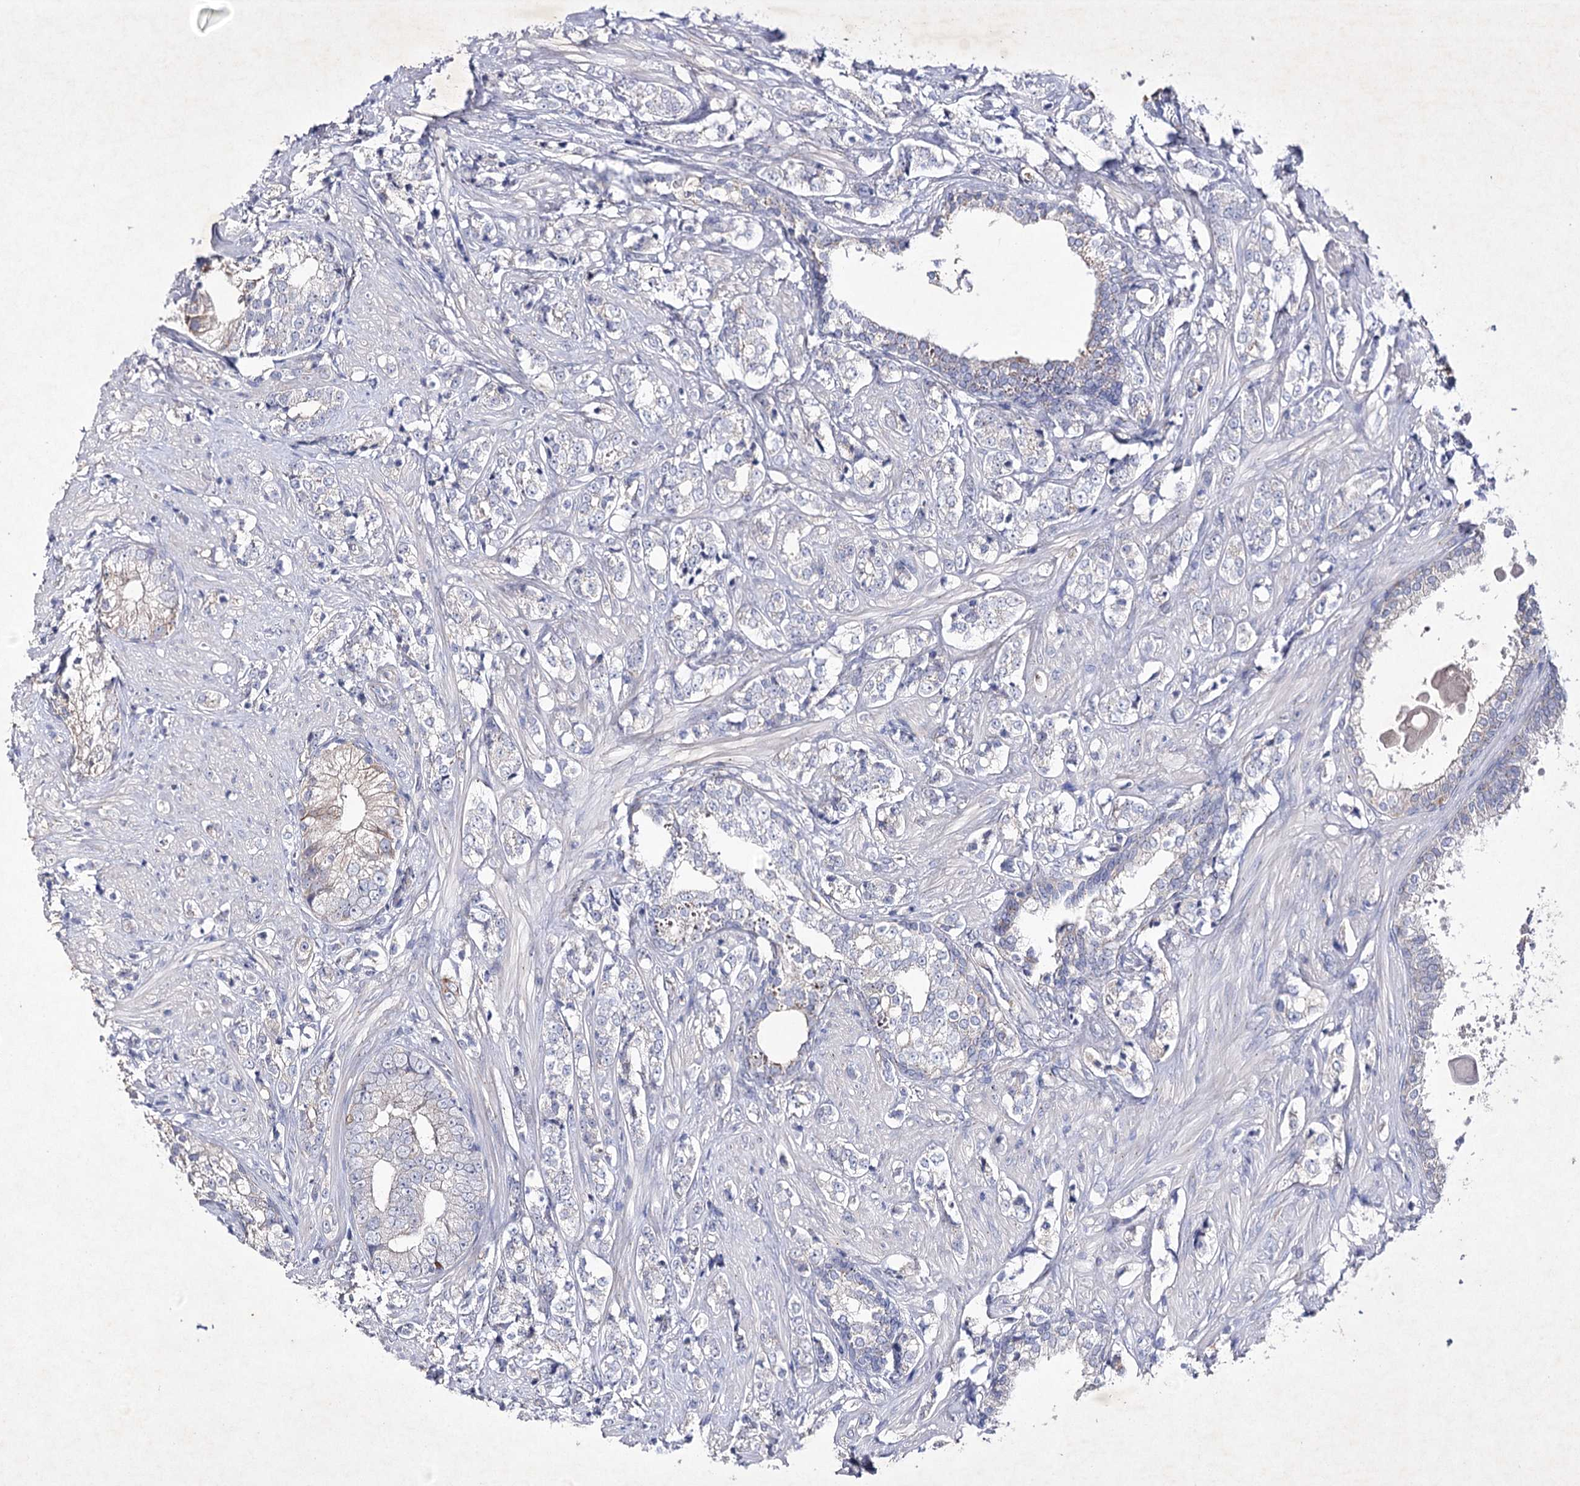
{"staining": {"intensity": "negative", "quantity": "none", "location": "none"}, "tissue": "prostate cancer", "cell_type": "Tumor cells", "image_type": "cancer", "snomed": [{"axis": "morphology", "description": "Adenocarcinoma, High grade"}, {"axis": "topography", "description": "Prostate"}], "caption": "Immunohistochemical staining of human prostate cancer demonstrates no significant staining in tumor cells.", "gene": "COX15", "patient": {"sex": "male", "age": 69}}